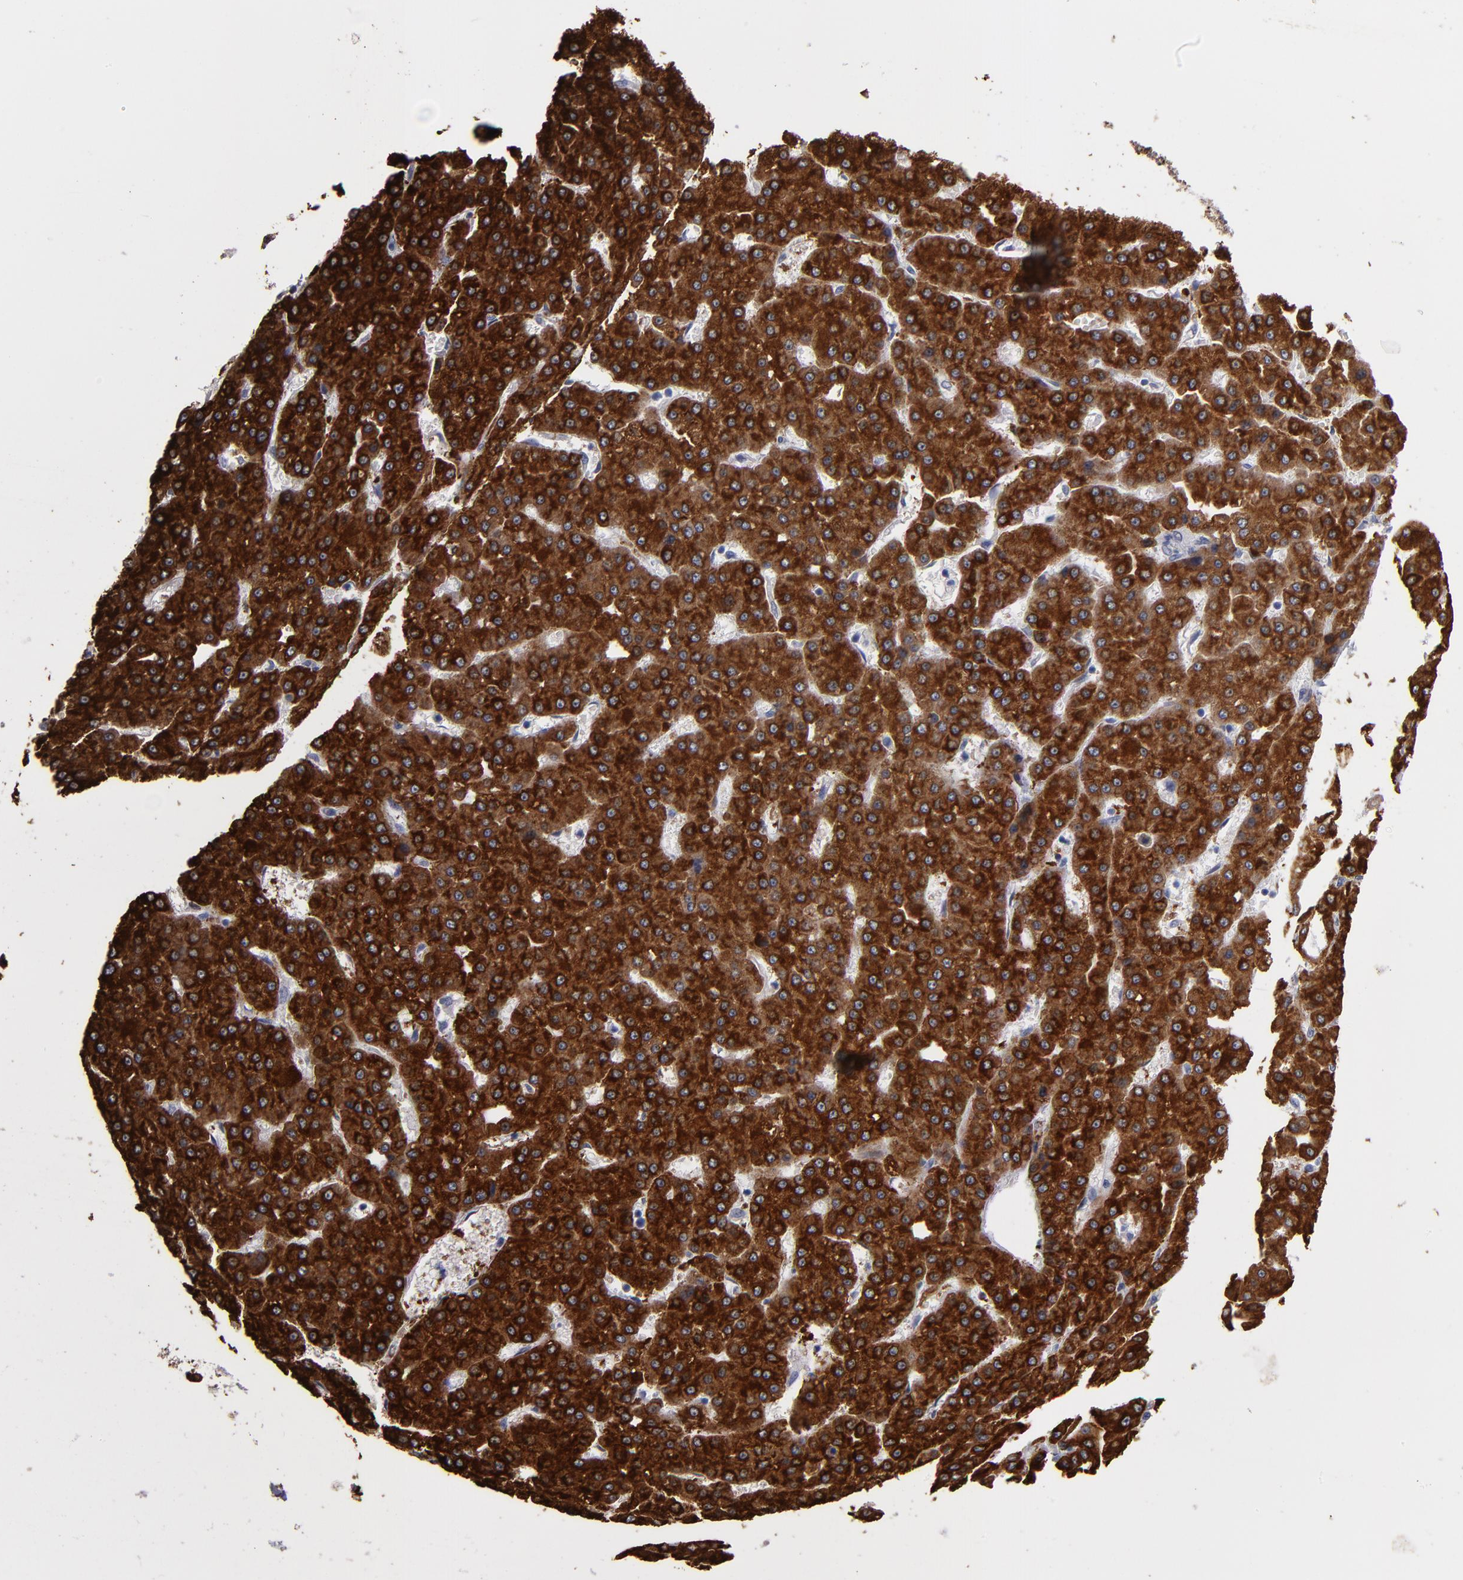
{"staining": {"intensity": "strong", "quantity": ">75%", "location": "cytoplasmic/membranous"}, "tissue": "liver cancer", "cell_type": "Tumor cells", "image_type": "cancer", "snomed": [{"axis": "morphology", "description": "Carcinoma, Hepatocellular, NOS"}, {"axis": "topography", "description": "Liver"}], "caption": "Liver cancer stained with DAB (3,3'-diaminobenzidine) immunohistochemistry (IHC) exhibits high levels of strong cytoplasmic/membranous positivity in about >75% of tumor cells. (DAB IHC with brightfield microscopy, high magnification).", "gene": "PGRMC1", "patient": {"sex": "male", "age": 47}}